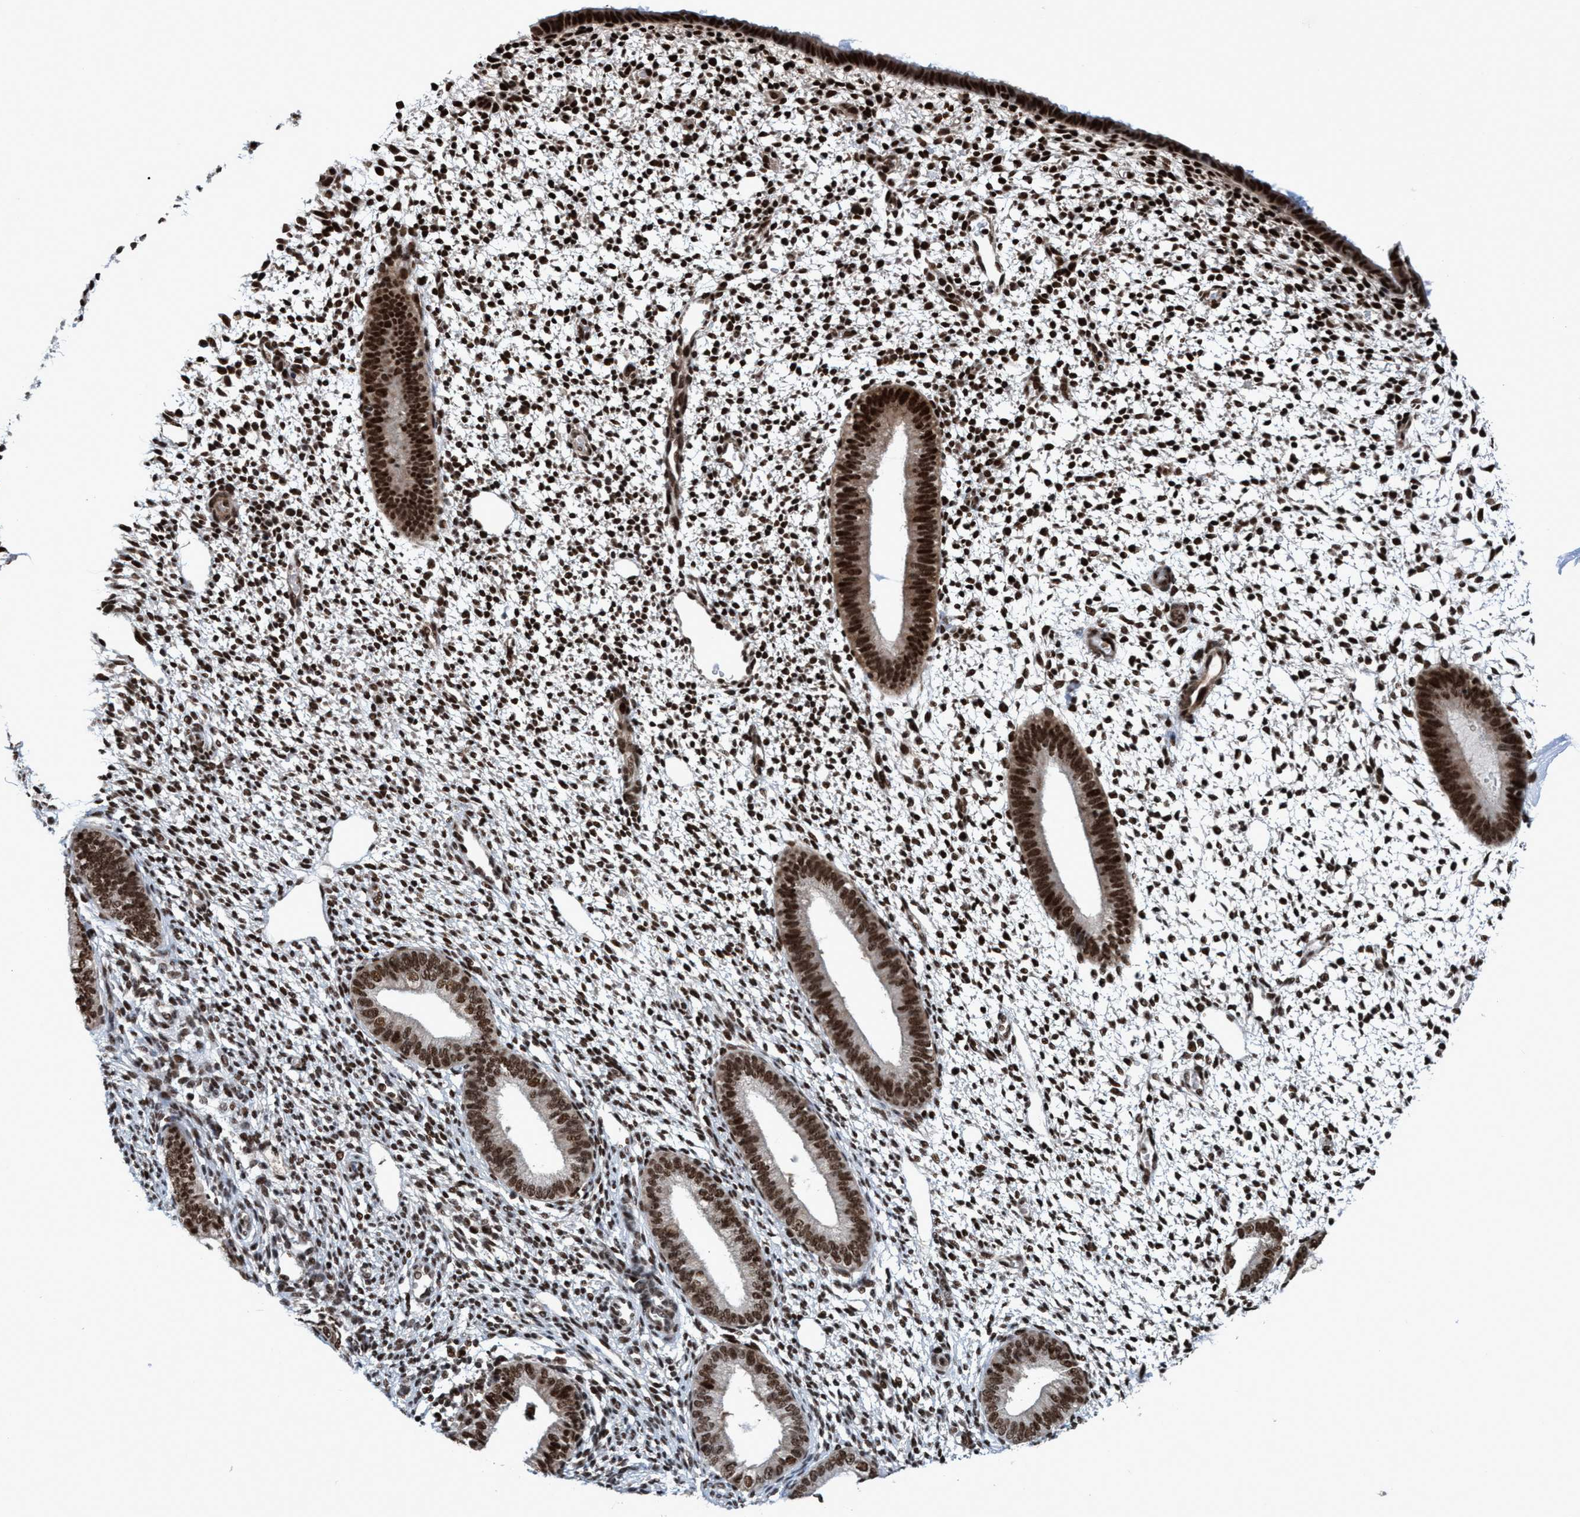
{"staining": {"intensity": "strong", "quantity": ">75%", "location": "nuclear"}, "tissue": "endometrium", "cell_type": "Cells in endometrial stroma", "image_type": "normal", "snomed": [{"axis": "morphology", "description": "Normal tissue, NOS"}, {"axis": "topography", "description": "Endometrium"}], "caption": "The immunohistochemical stain labels strong nuclear positivity in cells in endometrial stroma of unremarkable endometrium.", "gene": "TOPBP1", "patient": {"sex": "female", "age": 46}}